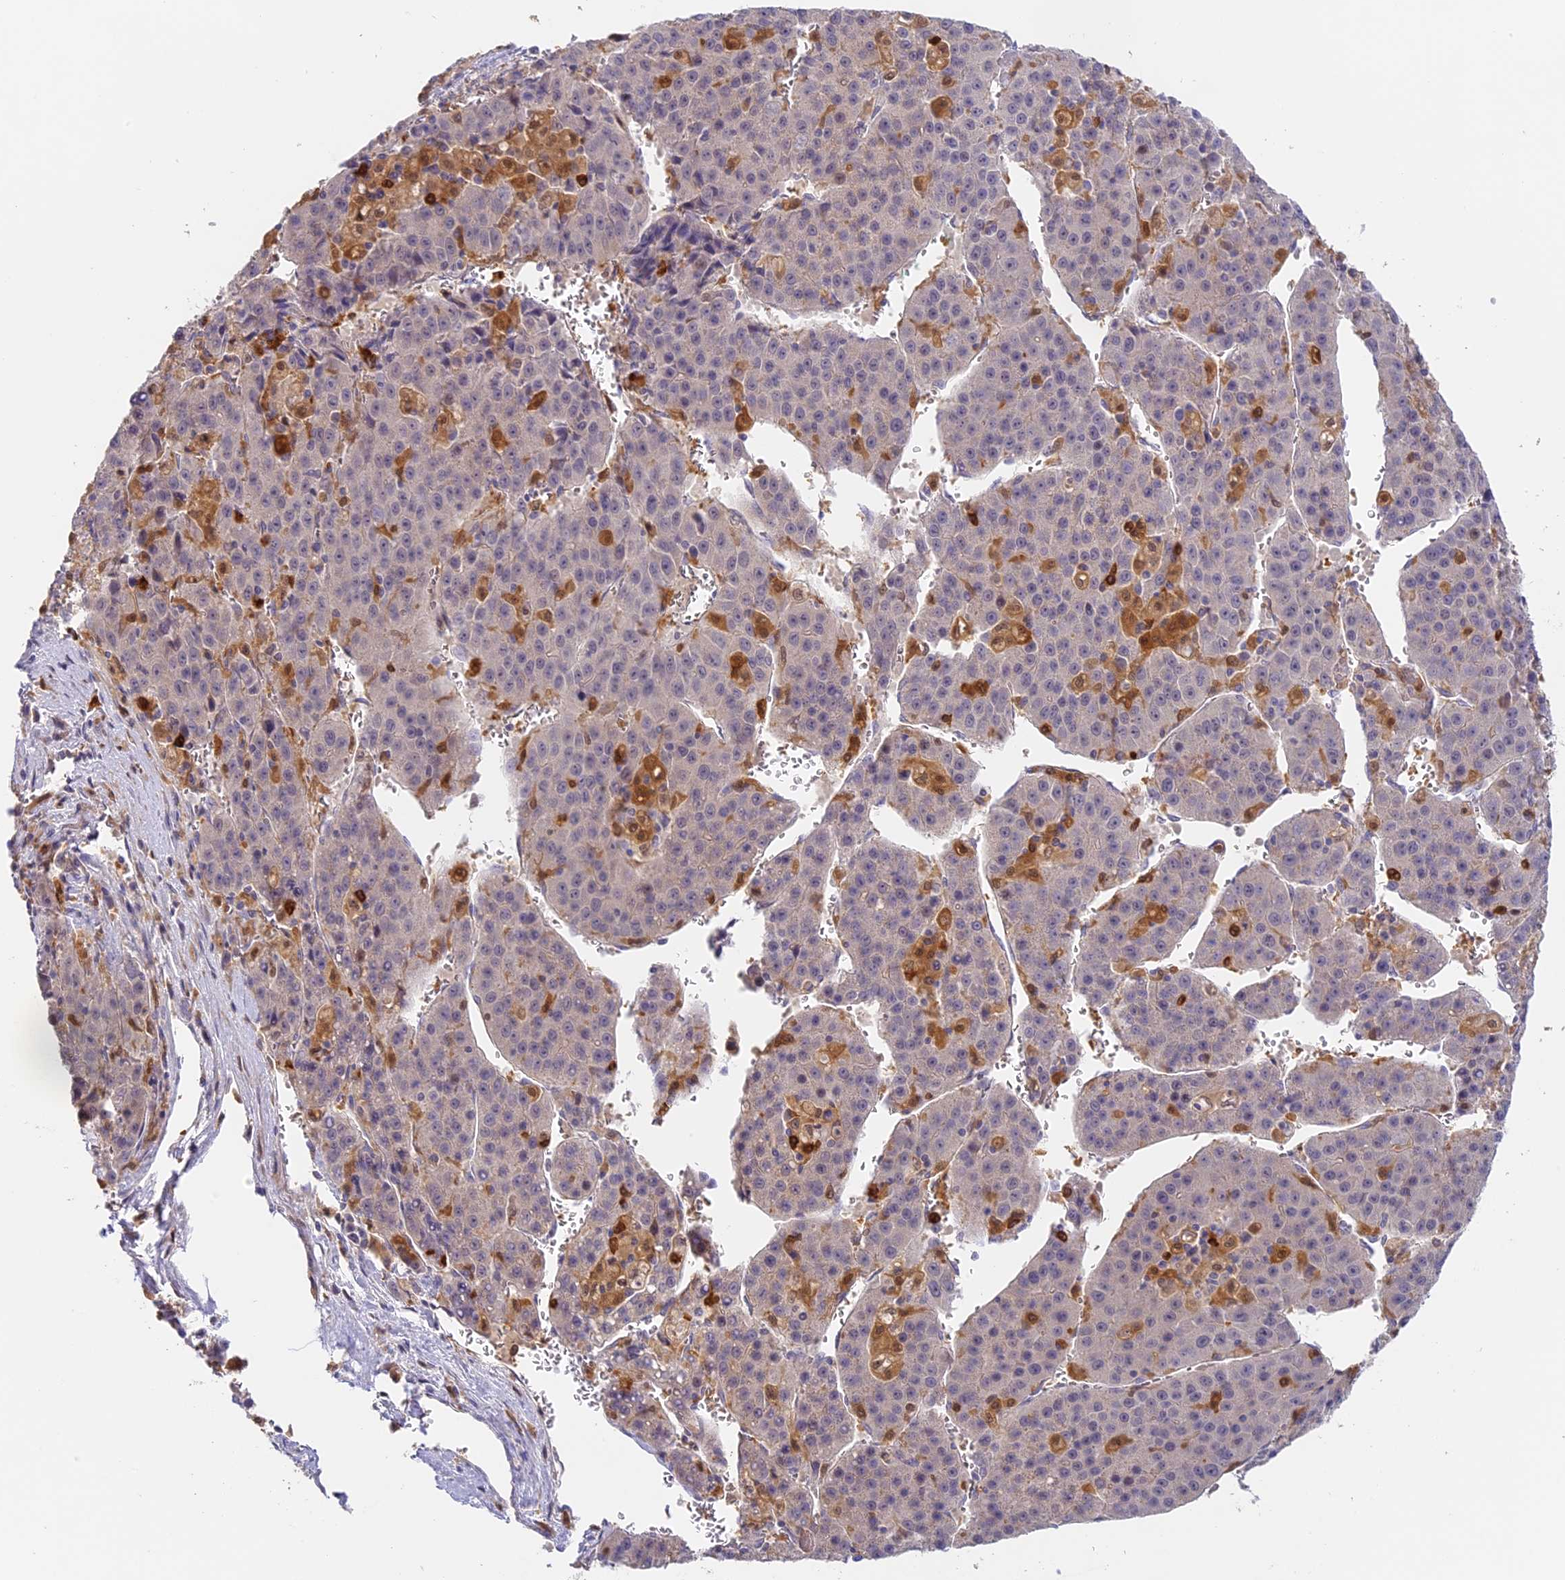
{"staining": {"intensity": "negative", "quantity": "none", "location": "none"}, "tissue": "liver cancer", "cell_type": "Tumor cells", "image_type": "cancer", "snomed": [{"axis": "morphology", "description": "Carcinoma, Hepatocellular, NOS"}, {"axis": "topography", "description": "Liver"}], "caption": "DAB immunohistochemical staining of liver cancer shows no significant staining in tumor cells.", "gene": "NCF4", "patient": {"sex": "female", "age": 53}}